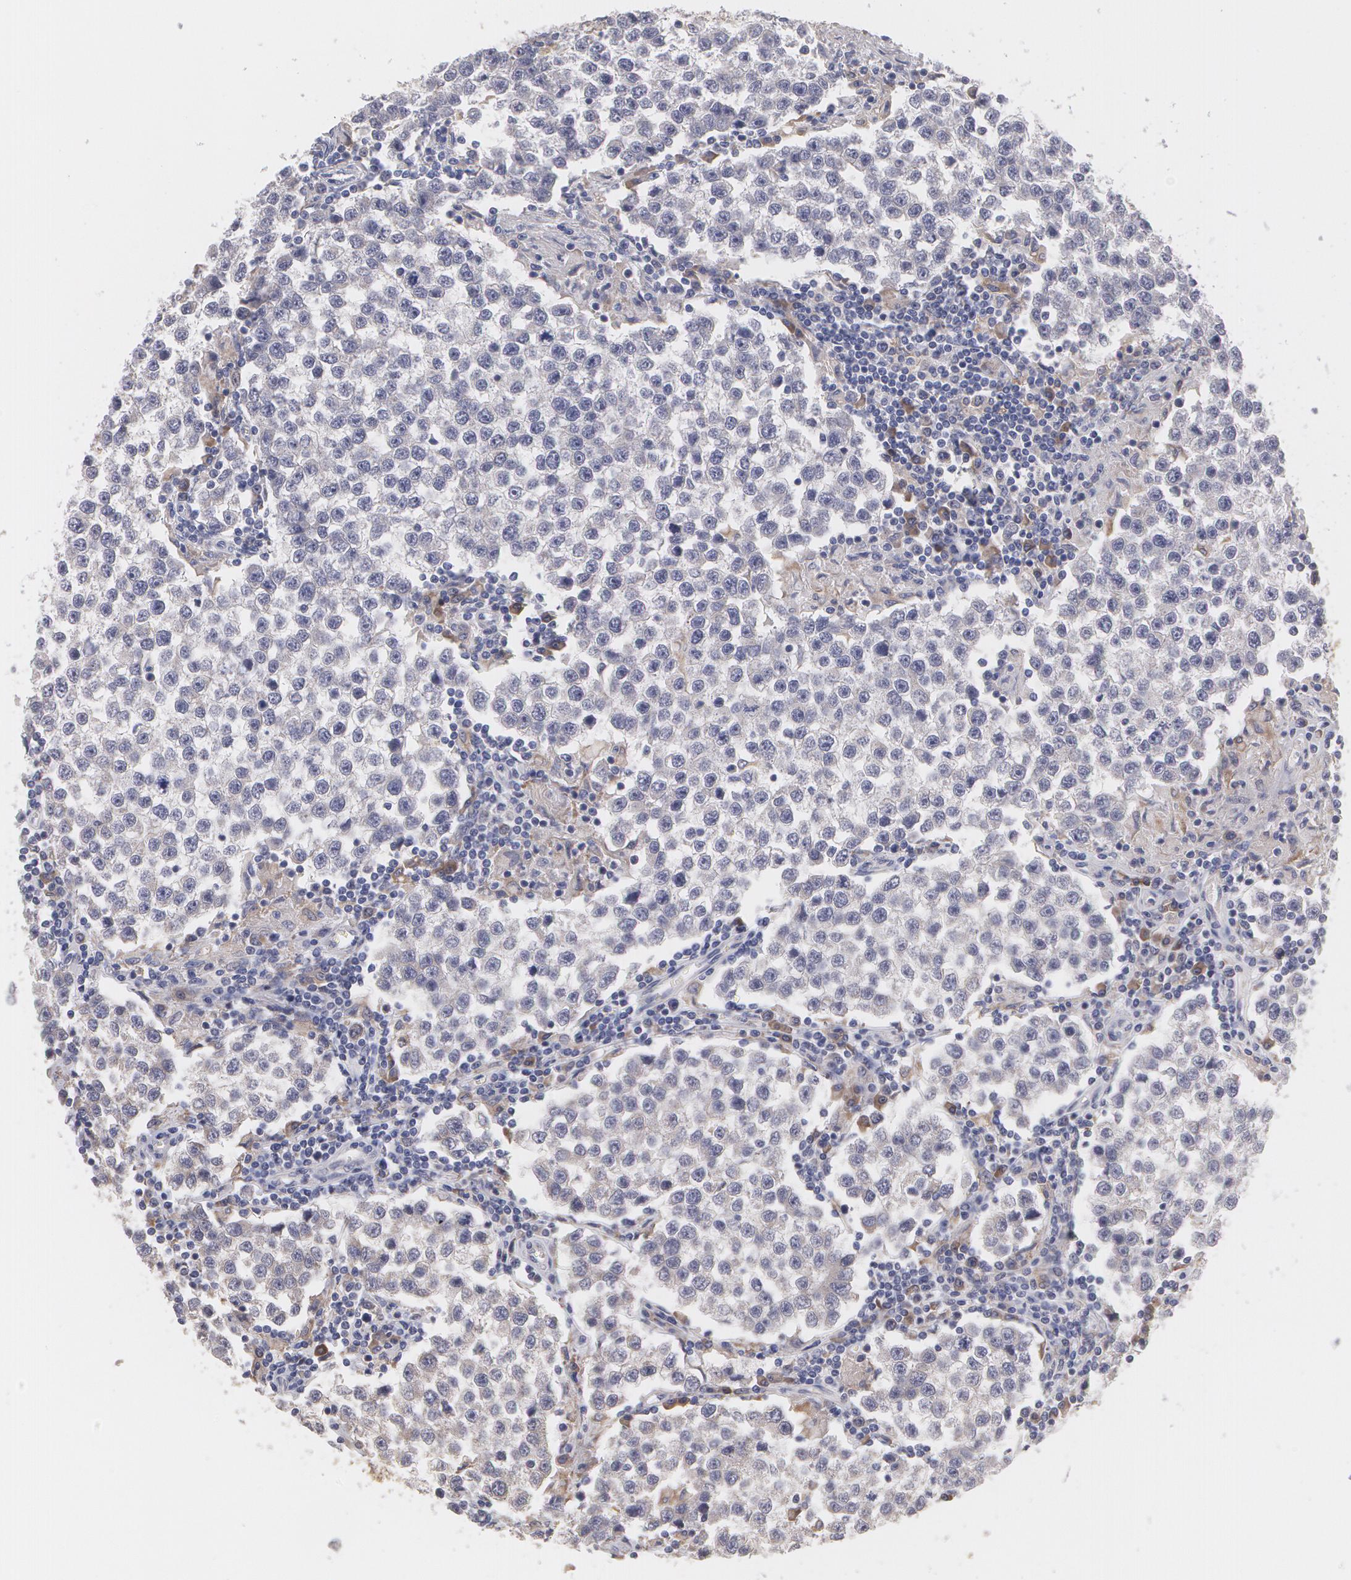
{"staining": {"intensity": "weak", "quantity": "<25%", "location": "cytoplasmic/membranous"}, "tissue": "testis cancer", "cell_type": "Tumor cells", "image_type": "cancer", "snomed": [{"axis": "morphology", "description": "Seminoma, NOS"}, {"axis": "topography", "description": "Testis"}], "caption": "IHC image of neoplastic tissue: human testis seminoma stained with DAB (3,3'-diaminobenzidine) displays no significant protein positivity in tumor cells.", "gene": "MTHFD1", "patient": {"sex": "male", "age": 36}}